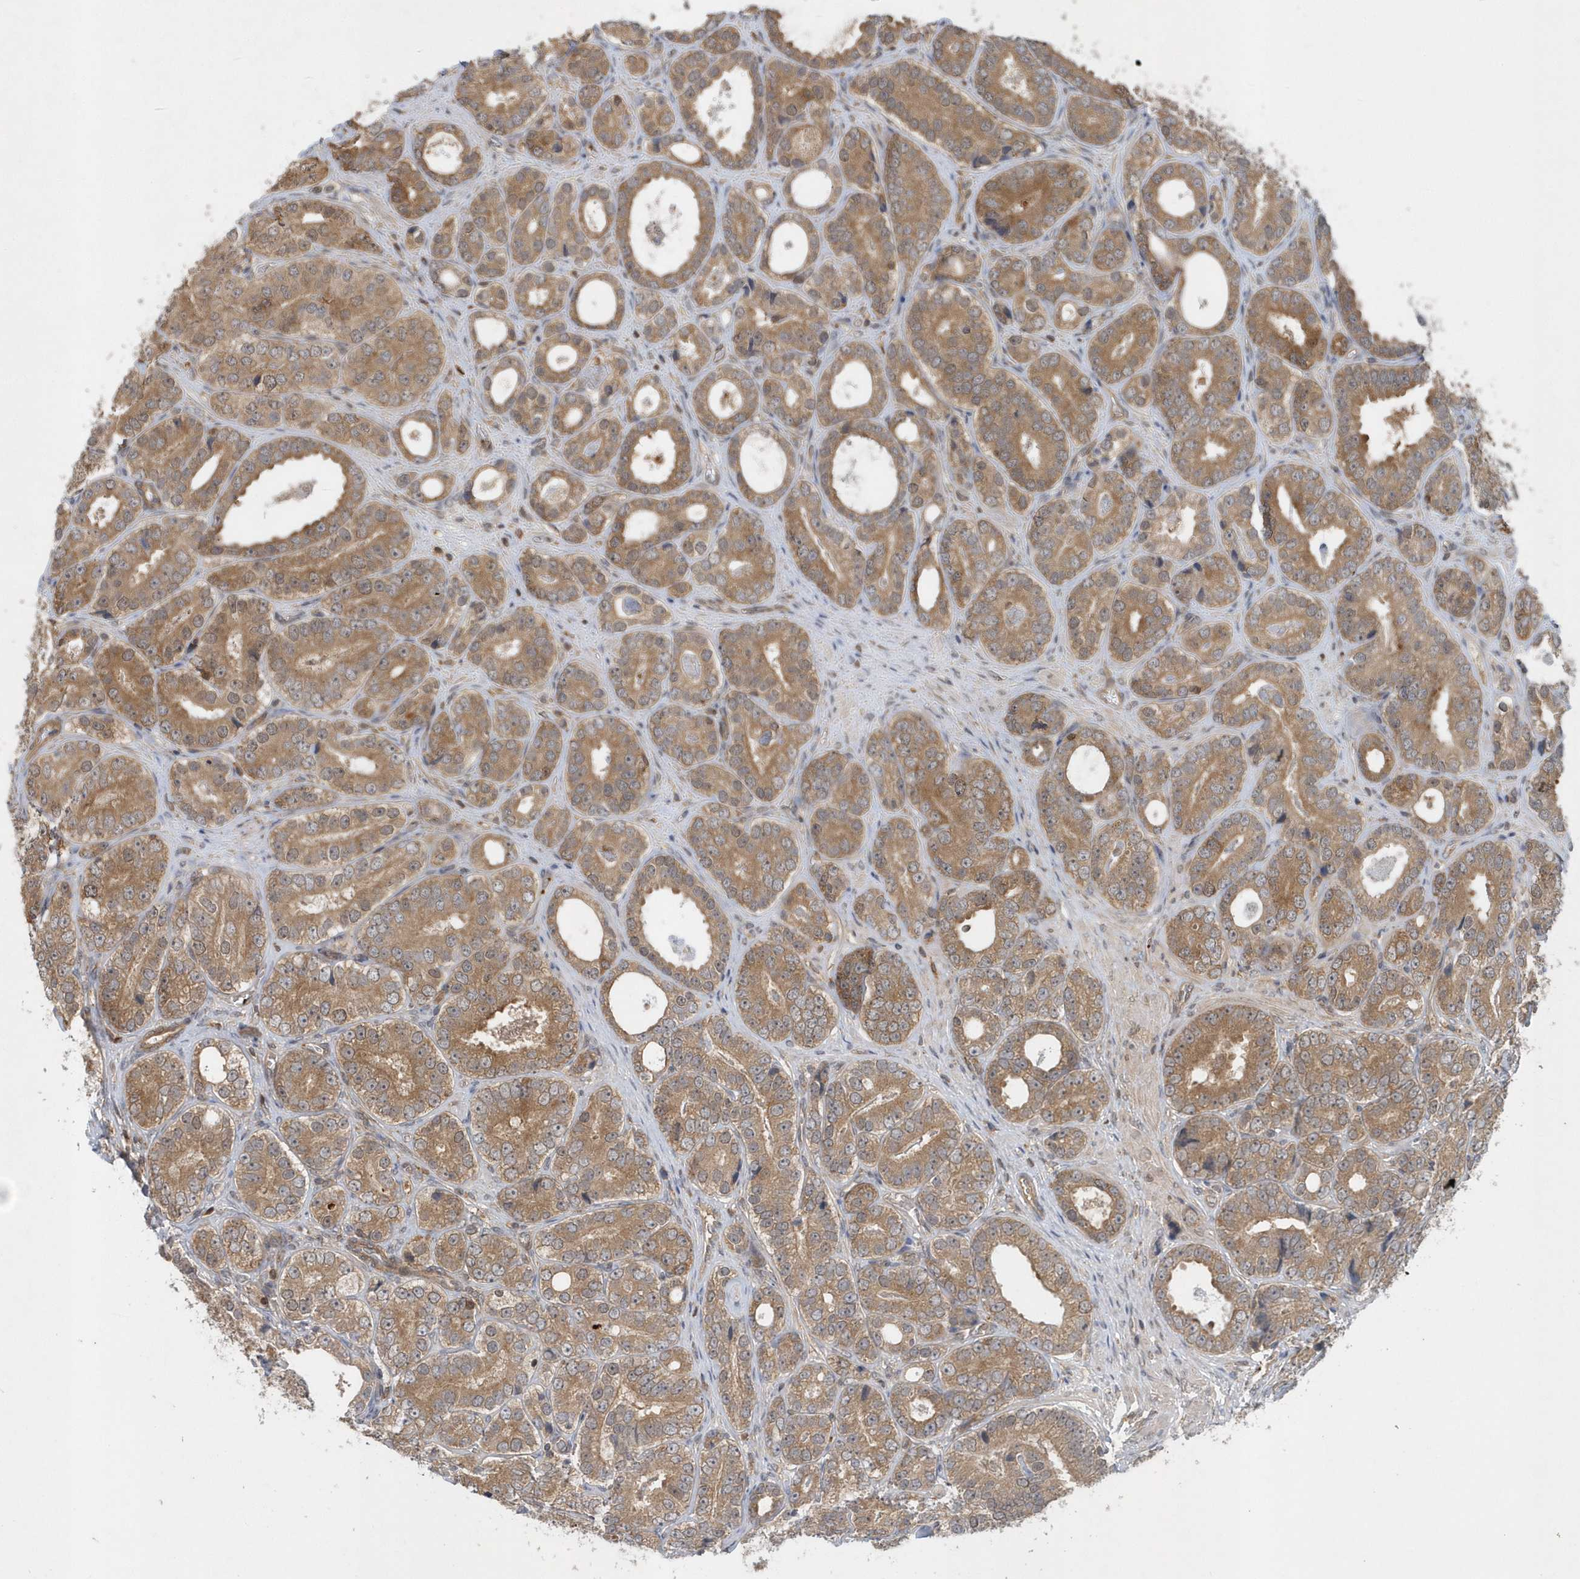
{"staining": {"intensity": "moderate", "quantity": ">75%", "location": "cytoplasmic/membranous"}, "tissue": "prostate cancer", "cell_type": "Tumor cells", "image_type": "cancer", "snomed": [{"axis": "morphology", "description": "Adenocarcinoma, High grade"}, {"axis": "topography", "description": "Prostate"}], "caption": "Immunohistochemical staining of human adenocarcinoma (high-grade) (prostate) demonstrates medium levels of moderate cytoplasmic/membranous staining in approximately >75% of tumor cells.", "gene": "ACYP1", "patient": {"sex": "male", "age": 56}}